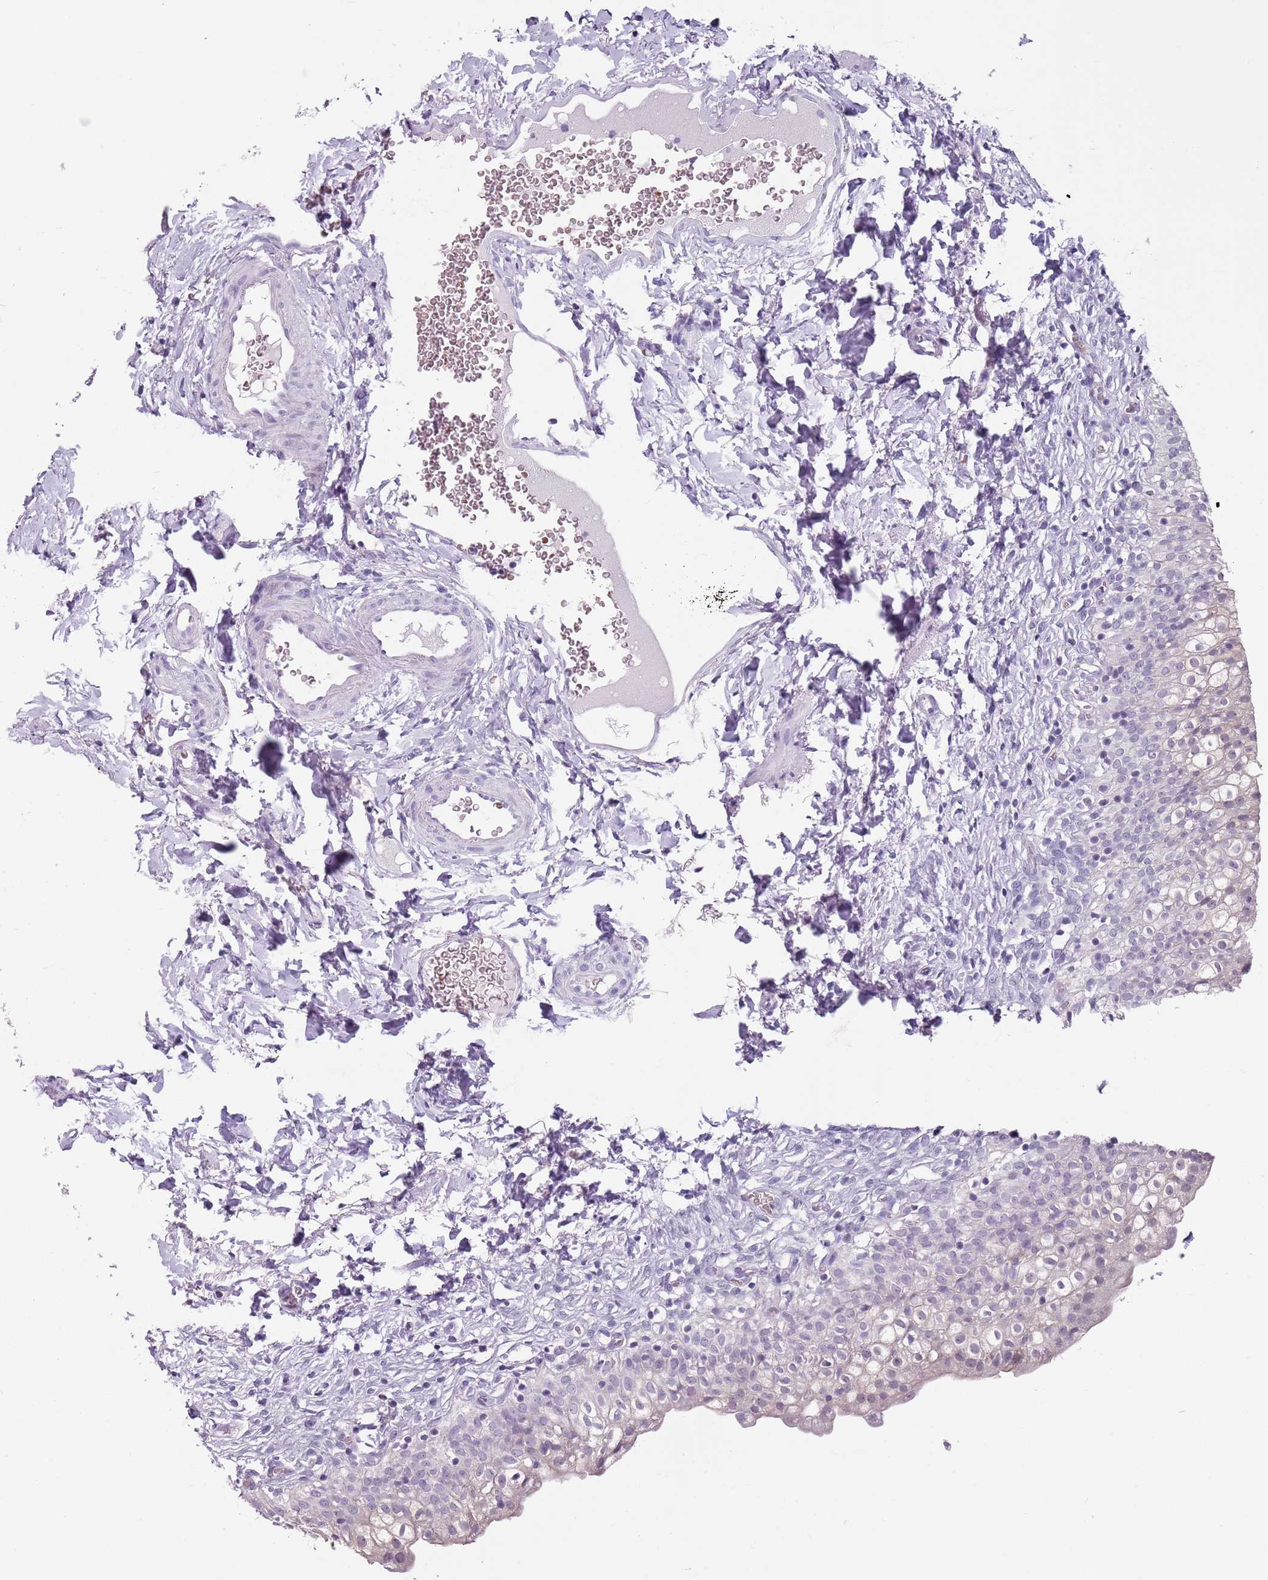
{"staining": {"intensity": "weak", "quantity": "<25%", "location": "cytoplasmic/membranous"}, "tissue": "urinary bladder", "cell_type": "Urothelial cells", "image_type": "normal", "snomed": [{"axis": "morphology", "description": "Normal tissue, NOS"}, {"axis": "topography", "description": "Urinary bladder"}], "caption": "Immunohistochemistry (IHC) histopathology image of benign urinary bladder: urinary bladder stained with DAB (3,3'-diaminobenzidine) shows no significant protein staining in urothelial cells.", "gene": "SPESP1", "patient": {"sex": "male", "age": 55}}